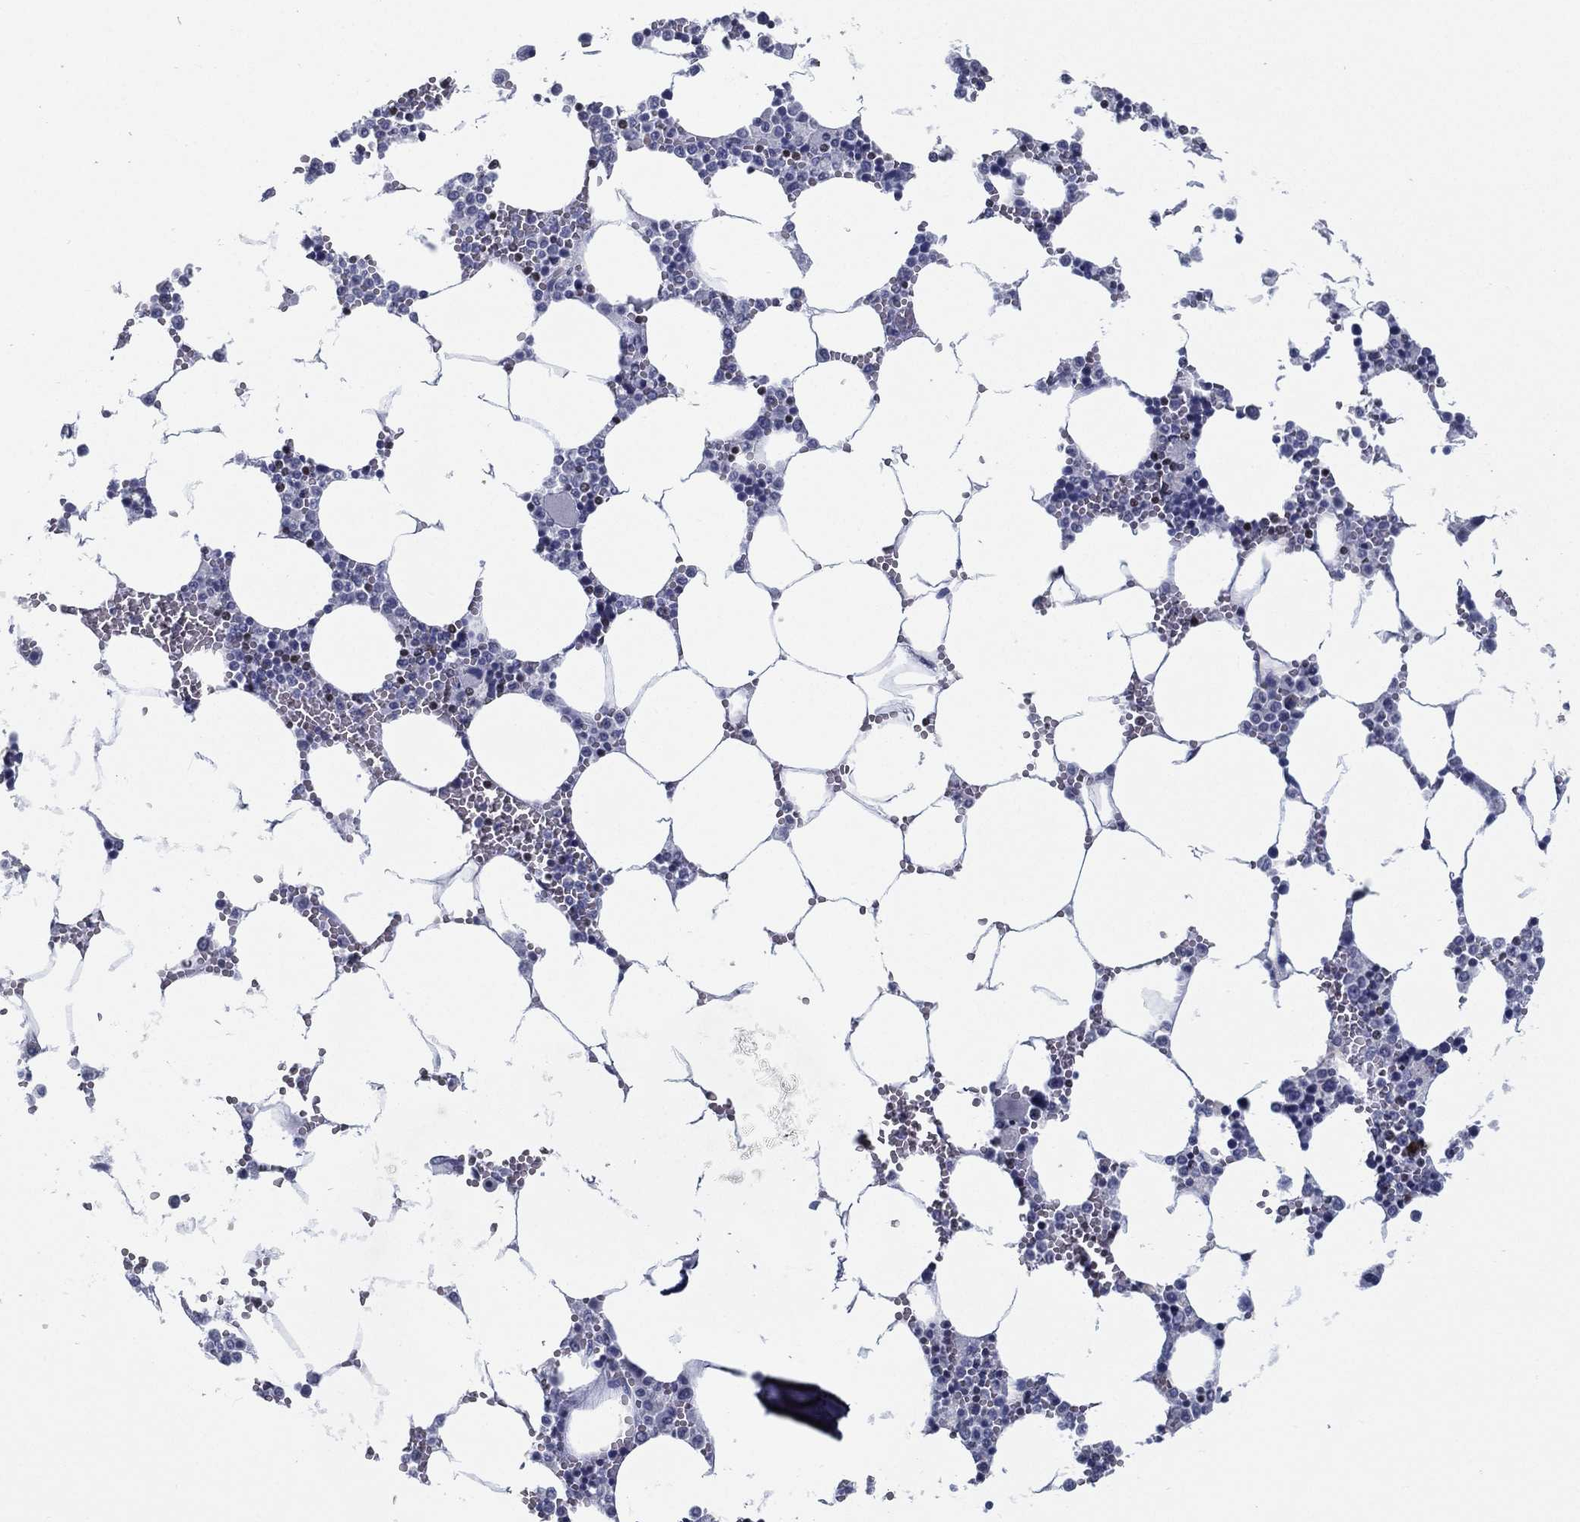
{"staining": {"intensity": "moderate", "quantity": "<25%", "location": "nuclear"}, "tissue": "bone marrow", "cell_type": "Hematopoietic cells", "image_type": "normal", "snomed": [{"axis": "morphology", "description": "Normal tissue, NOS"}, {"axis": "topography", "description": "Bone marrow"}], "caption": "Human bone marrow stained for a protein (brown) displays moderate nuclear positive expression in about <25% of hematopoietic cells.", "gene": "PYHIN1", "patient": {"sex": "female", "age": 64}}